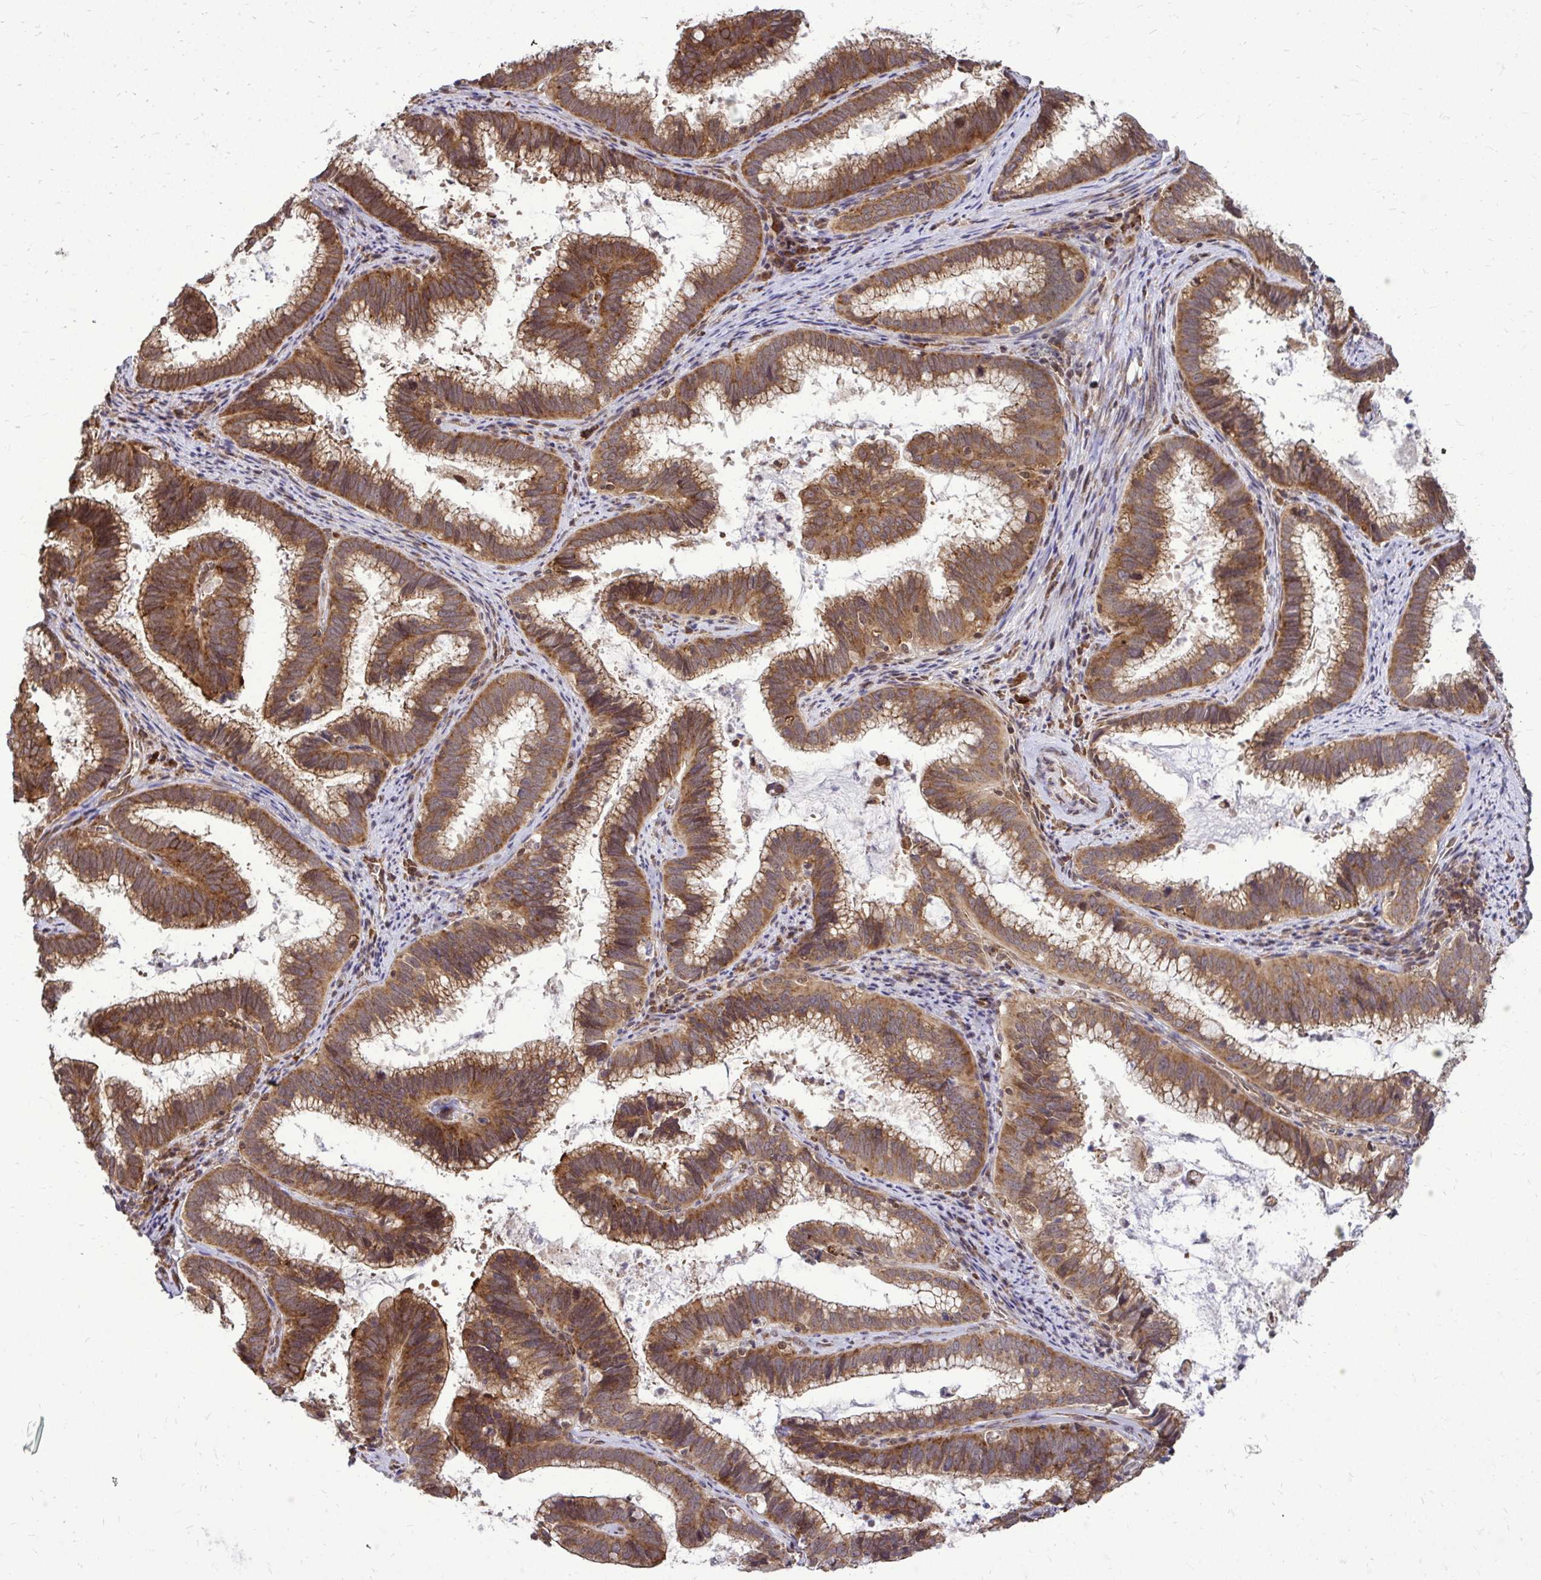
{"staining": {"intensity": "moderate", "quantity": ">75%", "location": "cytoplasmic/membranous"}, "tissue": "cervical cancer", "cell_type": "Tumor cells", "image_type": "cancer", "snomed": [{"axis": "morphology", "description": "Adenocarcinoma, NOS"}, {"axis": "topography", "description": "Cervix"}], "caption": "Immunohistochemical staining of cervical cancer (adenocarcinoma) exhibits moderate cytoplasmic/membranous protein staining in about >75% of tumor cells. The staining was performed using DAB, with brown indicating positive protein expression. Nuclei are stained blue with hematoxylin.", "gene": "FMR1", "patient": {"sex": "female", "age": 61}}